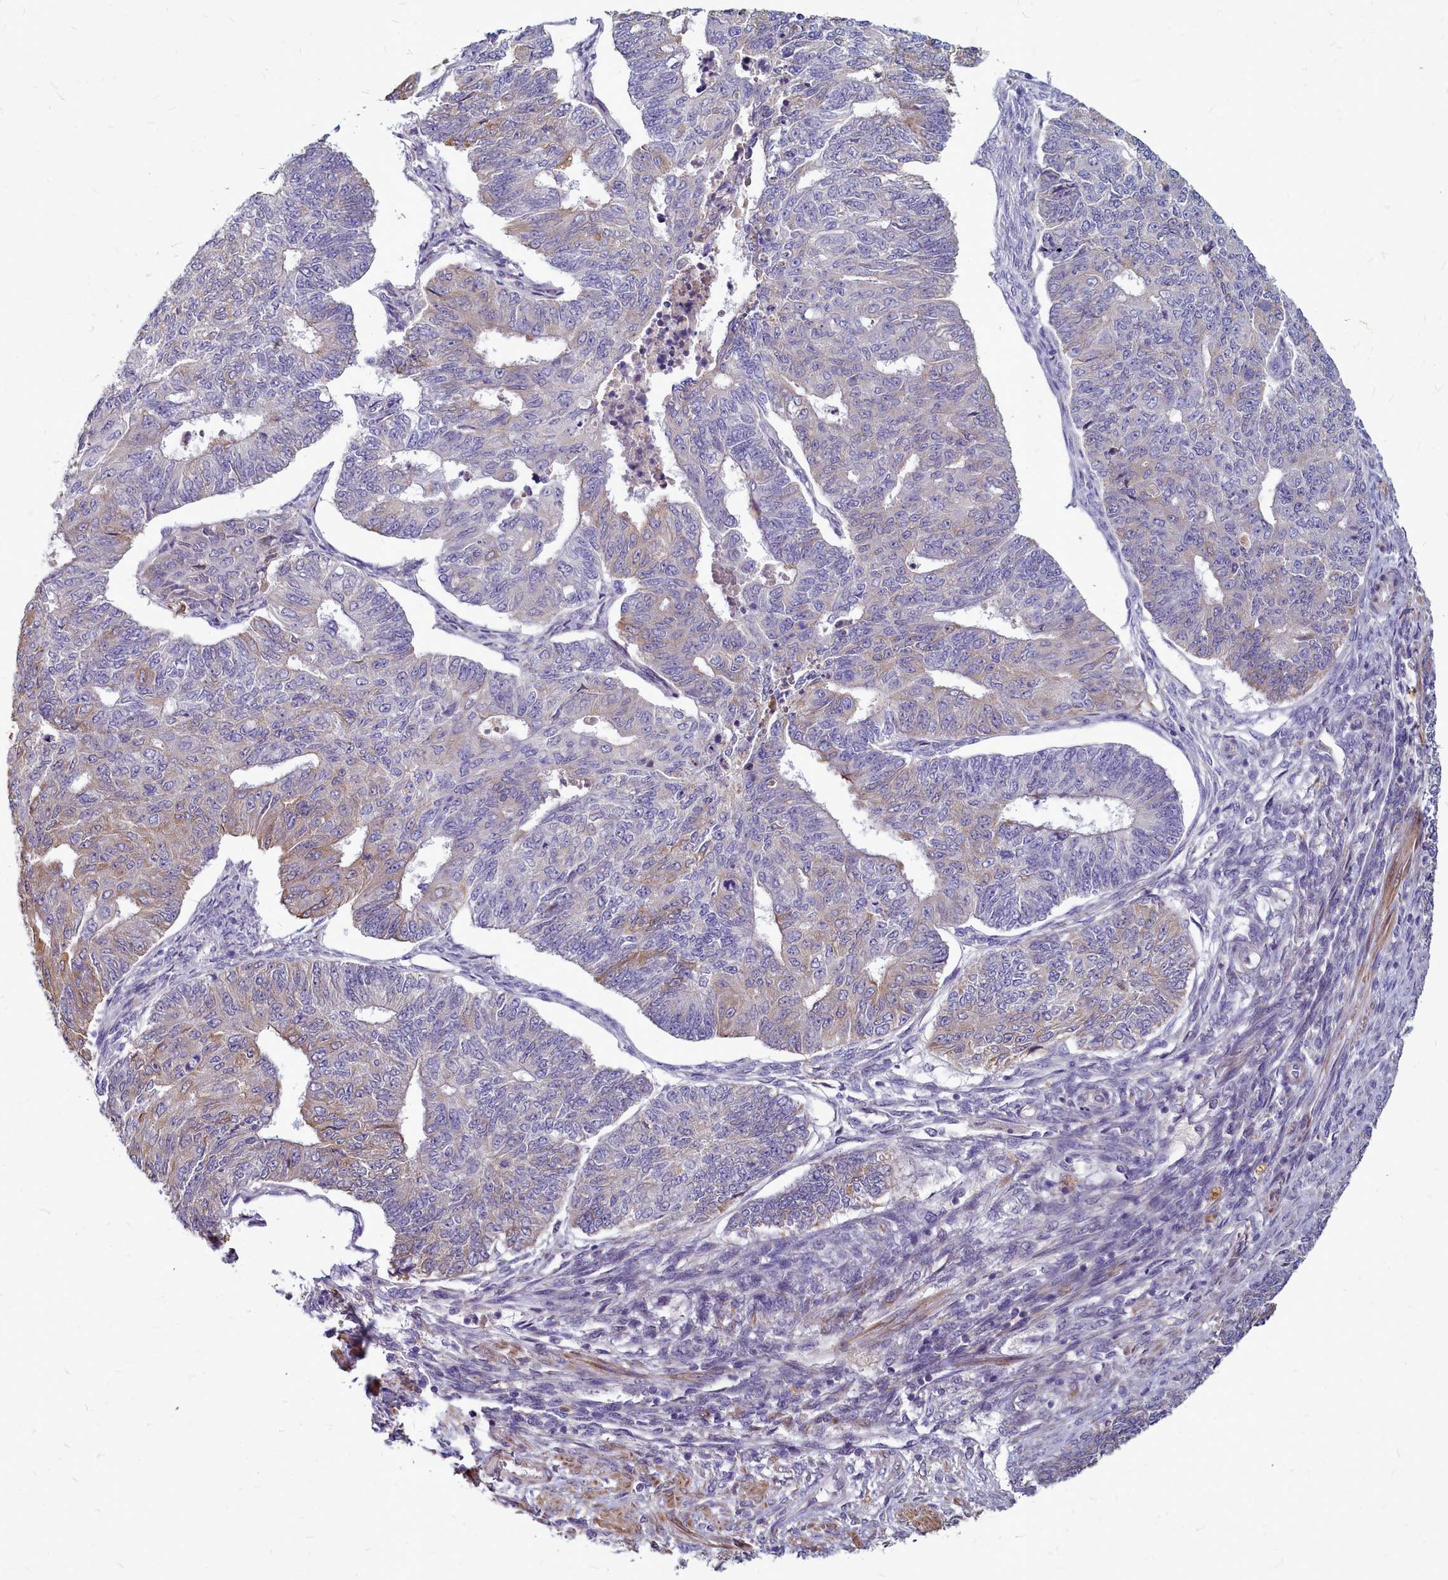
{"staining": {"intensity": "weak", "quantity": "25%-75%", "location": "cytoplasmic/membranous"}, "tissue": "endometrial cancer", "cell_type": "Tumor cells", "image_type": "cancer", "snomed": [{"axis": "morphology", "description": "Adenocarcinoma, NOS"}, {"axis": "topography", "description": "Endometrium"}], "caption": "This is a photomicrograph of immunohistochemistry staining of endometrial cancer (adenocarcinoma), which shows weak staining in the cytoplasmic/membranous of tumor cells.", "gene": "SMPD4", "patient": {"sex": "female", "age": 32}}